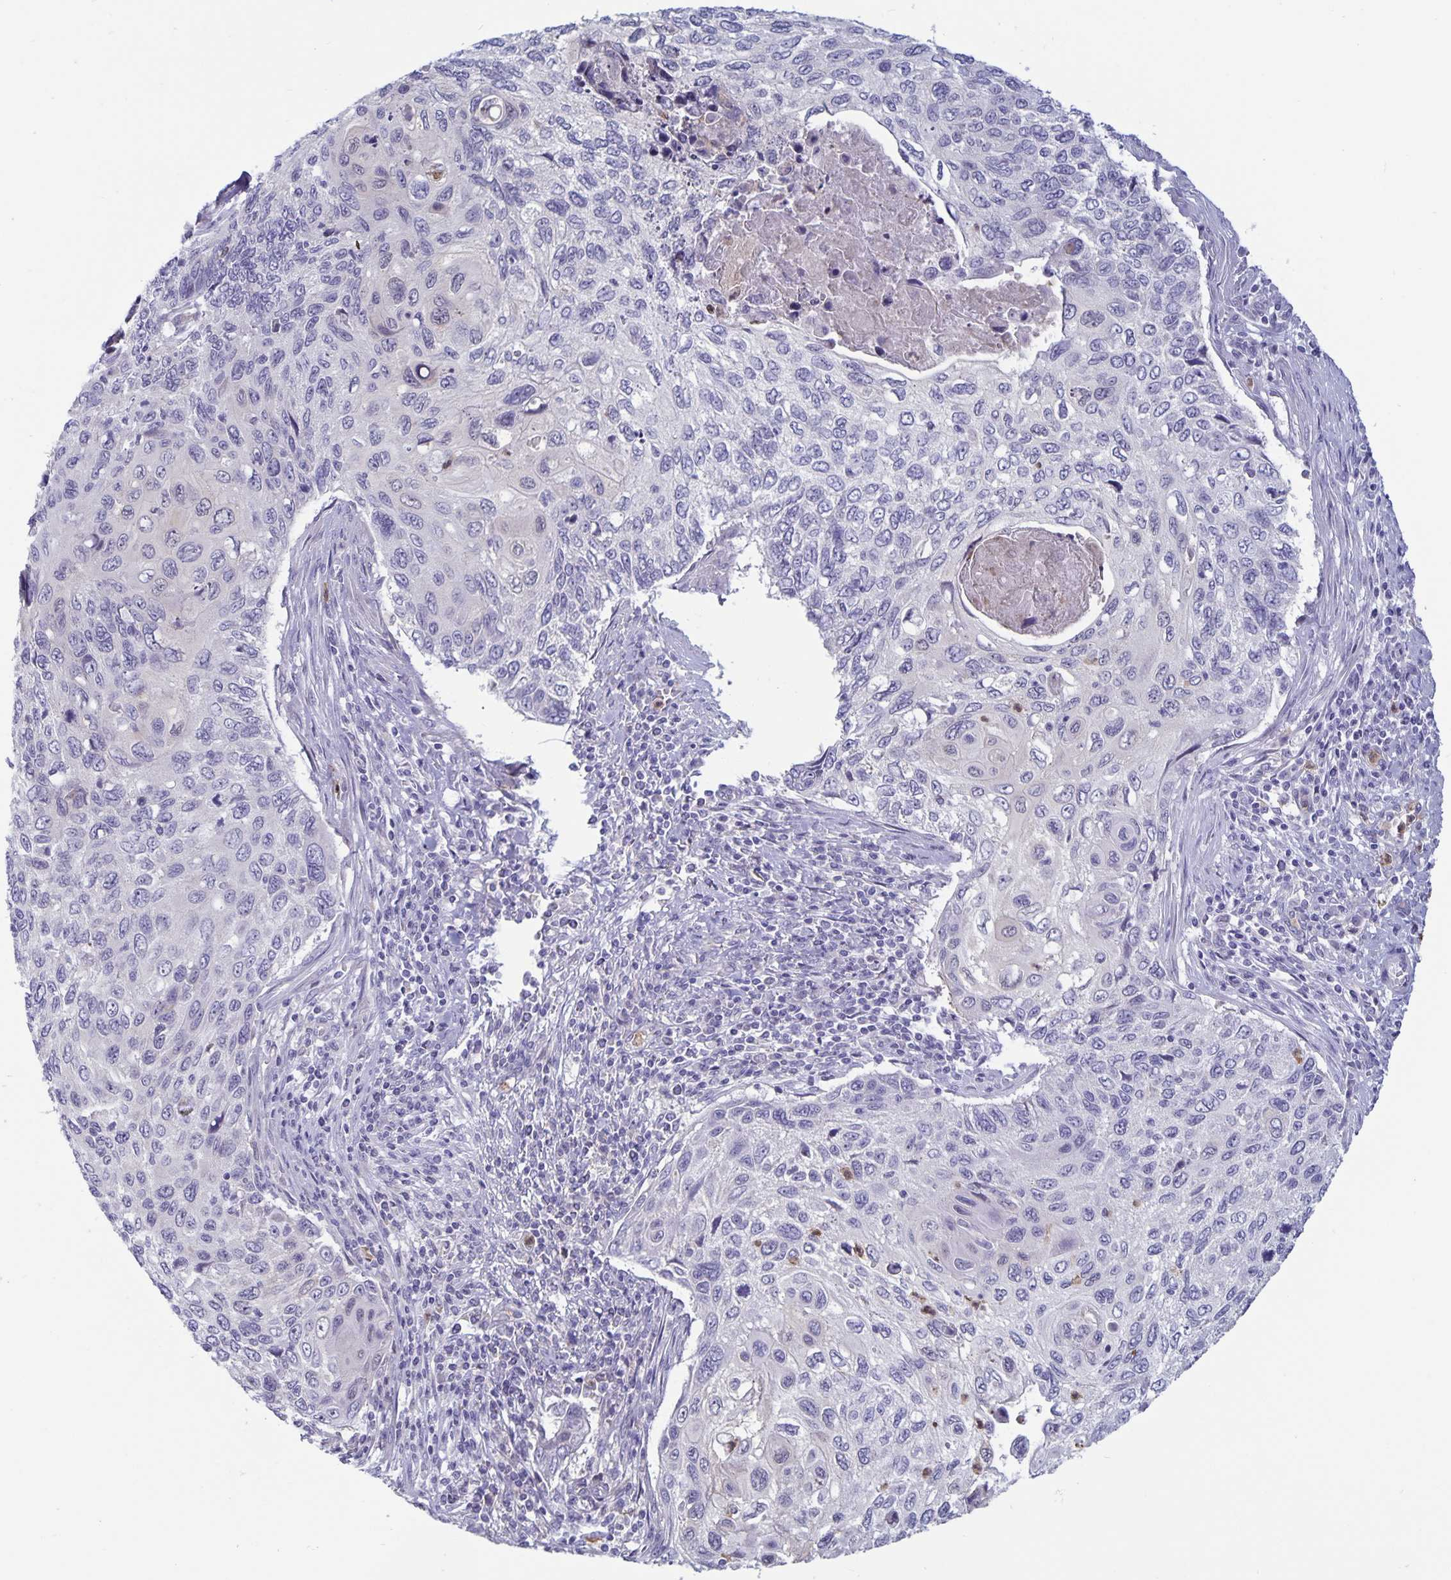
{"staining": {"intensity": "negative", "quantity": "none", "location": "none"}, "tissue": "cervical cancer", "cell_type": "Tumor cells", "image_type": "cancer", "snomed": [{"axis": "morphology", "description": "Squamous cell carcinoma, NOS"}, {"axis": "topography", "description": "Cervix"}], "caption": "This is a photomicrograph of IHC staining of cervical squamous cell carcinoma, which shows no expression in tumor cells.", "gene": "PLCB3", "patient": {"sex": "female", "age": 70}}